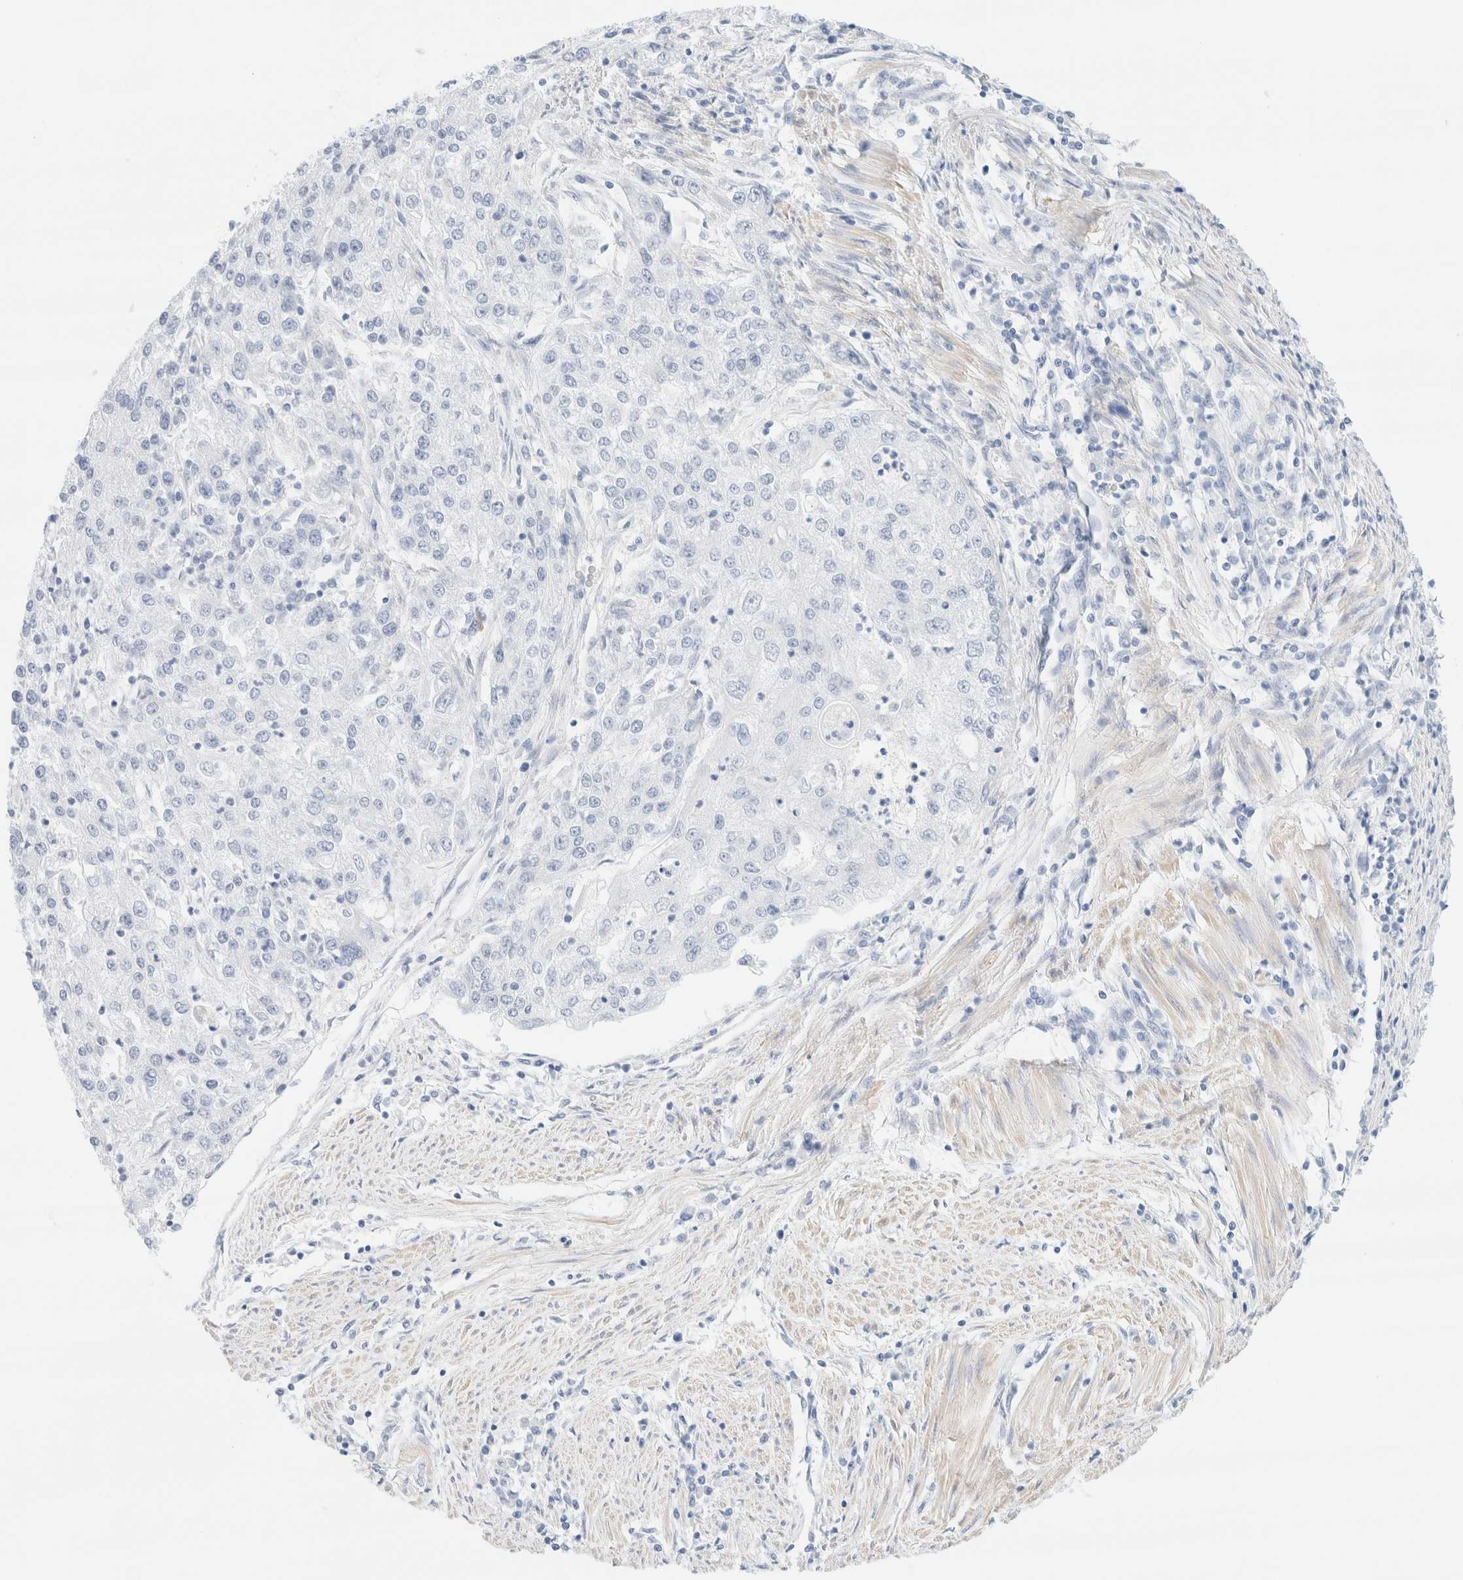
{"staining": {"intensity": "negative", "quantity": "none", "location": "none"}, "tissue": "endometrial cancer", "cell_type": "Tumor cells", "image_type": "cancer", "snomed": [{"axis": "morphology", "description": "Adenocarcinoma, NOS"}, {"axis": "topography", "description": "Endometrium"}], "caption": "DAB (3,3'-diaminobenzidine) immunohistochemical staining of endometrial adenocarcinoma exhibits no significant positivity in tumor cells.", "gene": "DPYS", "patient": {"sex": "female", "age": 49}}